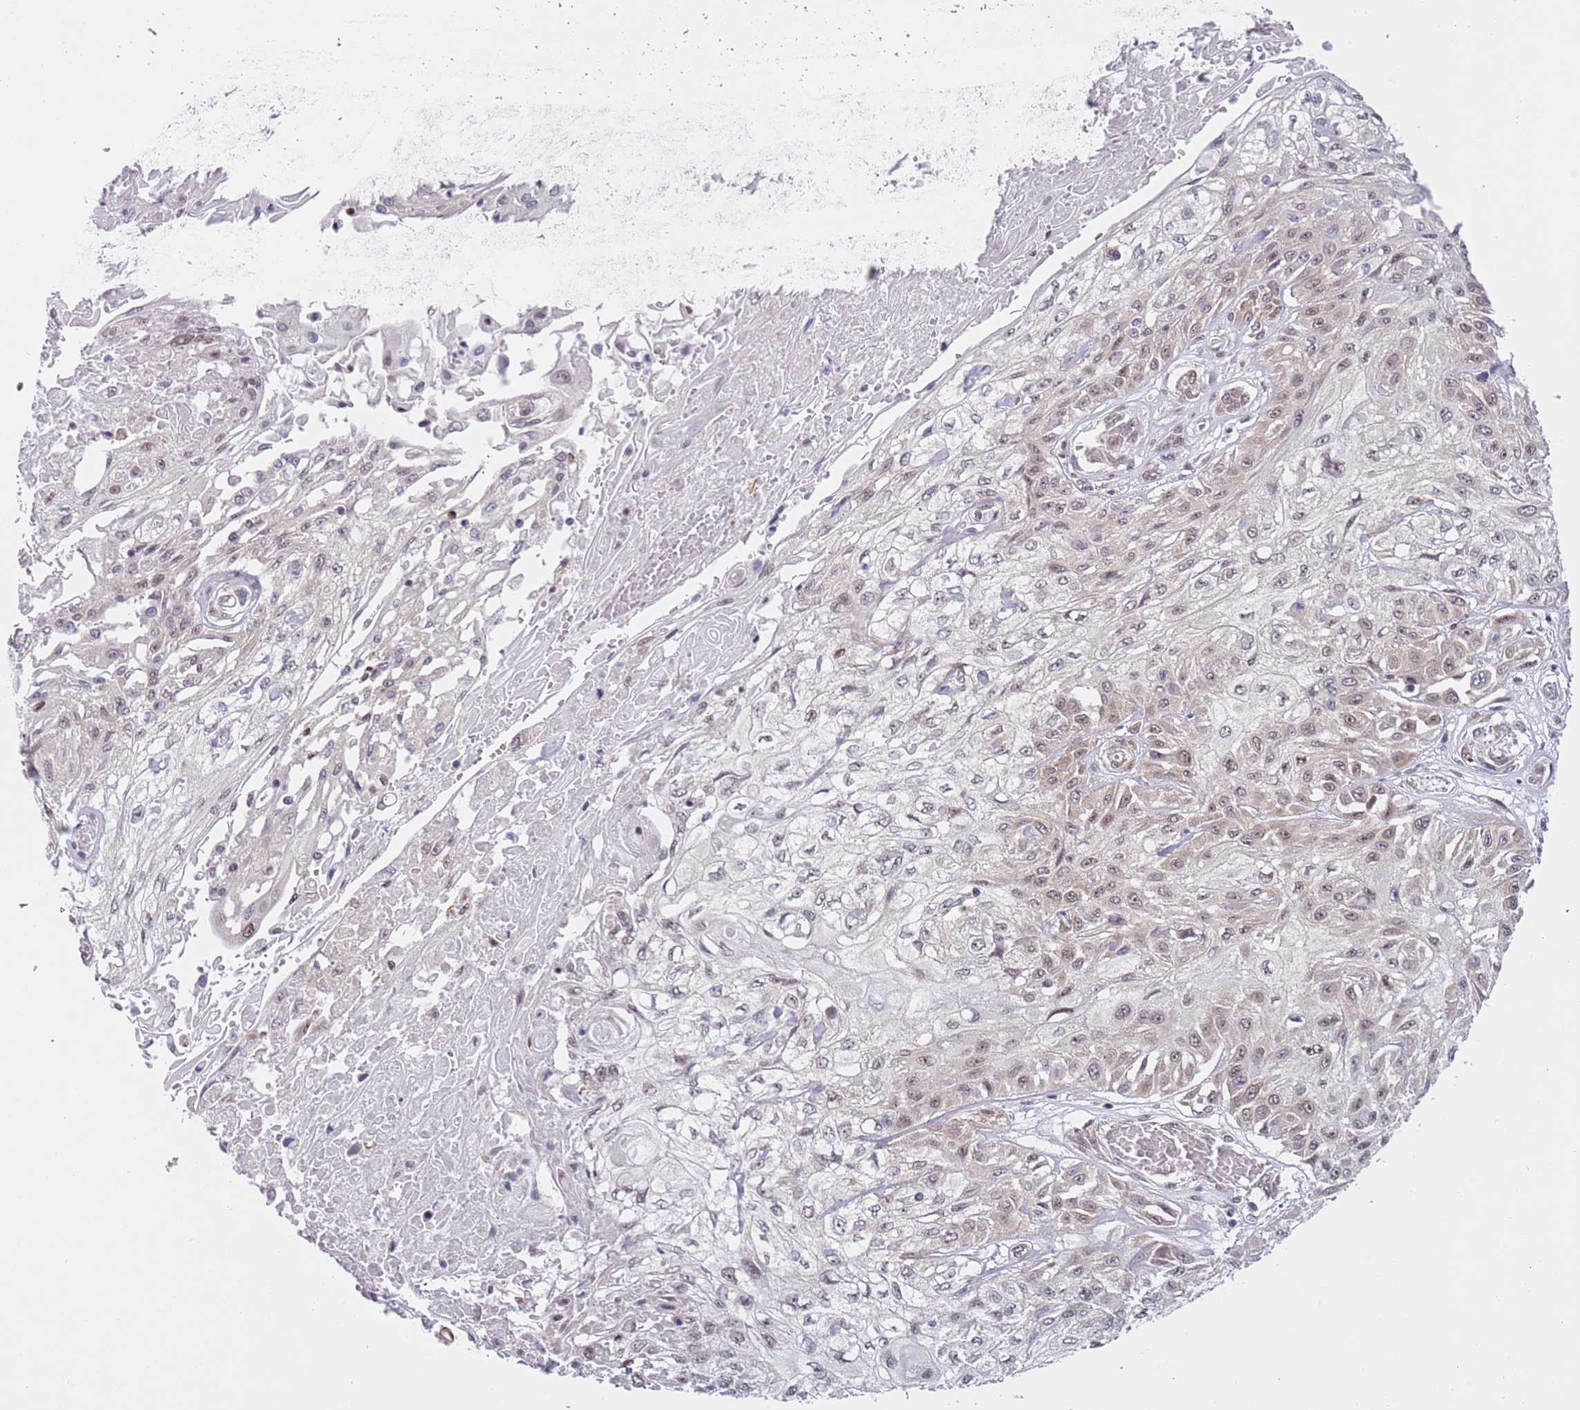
{"staining": {"intensity": "weak", "quantity": "25%-75%", "location": "cytoplasmic/membranous,nuclear"}, "tissue": "skin cancer", "cell_type": "Tumor cells", "image_type": "cancer", "snomed": [{"axis": "morphology", "description": "Squamous cell carcinoma, NOS"}, {"axis": "morphology", "description": "Squamous cell carcinoma, metastatic, NOS"}, {"axis": "topography", "description": "Skin"}, {"axis": "topography", "description": "Lymph node"}], "caption": "Skin cancer (metastatic squamous cell carcinoma) stained for a protein shows weak cytoplasmic/membranous and nuclear positivity in tumor cells. The staining is performed using DAB (3,3'-diaminobenzidine) brown chromogen to label protein expression. The nuclei are counter-stained blue using hematoxylin.", "gene": "SLC25A32", "patient": {"sex": "male", "age": 75}}